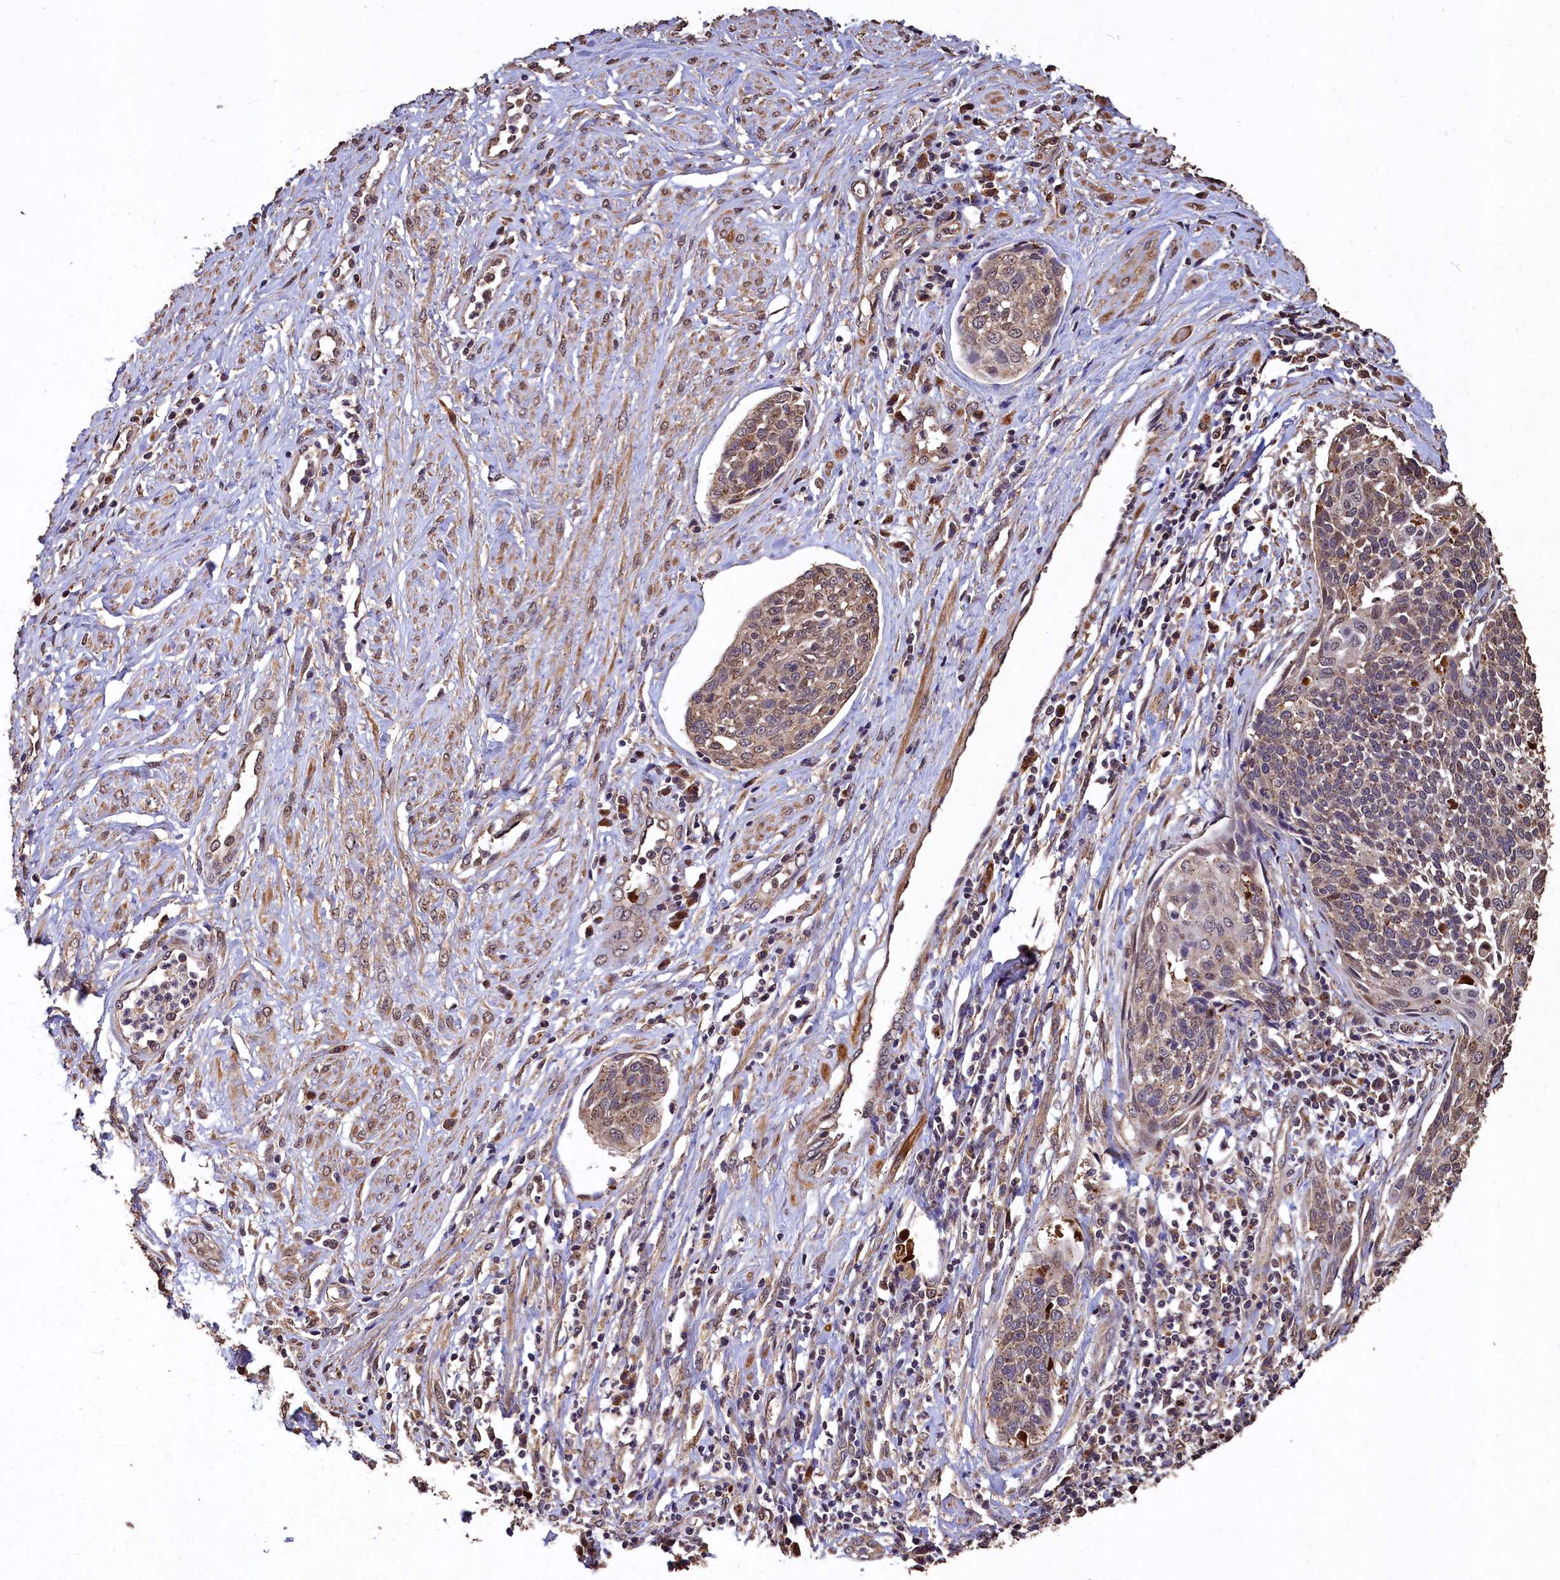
{"staining": {"intensity": "weak", "quantity": "25%-75%", "location": "cytoplasmic/membranous"}, "tissue": "cervical cancer", "cell_type": "Tumor cells", "image_type": "cancer", "snomed": [{"axis": "morphology", "description": "Squamous cell carcinoma, NOS"}, {"axis": "topography", "description": "Cervix"}], "caption": "Immunohistochemical staining of human squamous cell carcinoma (cervical) reveals low levels of weak cytoplasmic/membranous staining in about 25%-75% of tumor cells. (DAB (3,3'-diaminobenzidine) IHC, brown staining for protein, blue staining for nuclei).", "gene": "LSM4", "patient": {"sex": "female", "age": 34}}